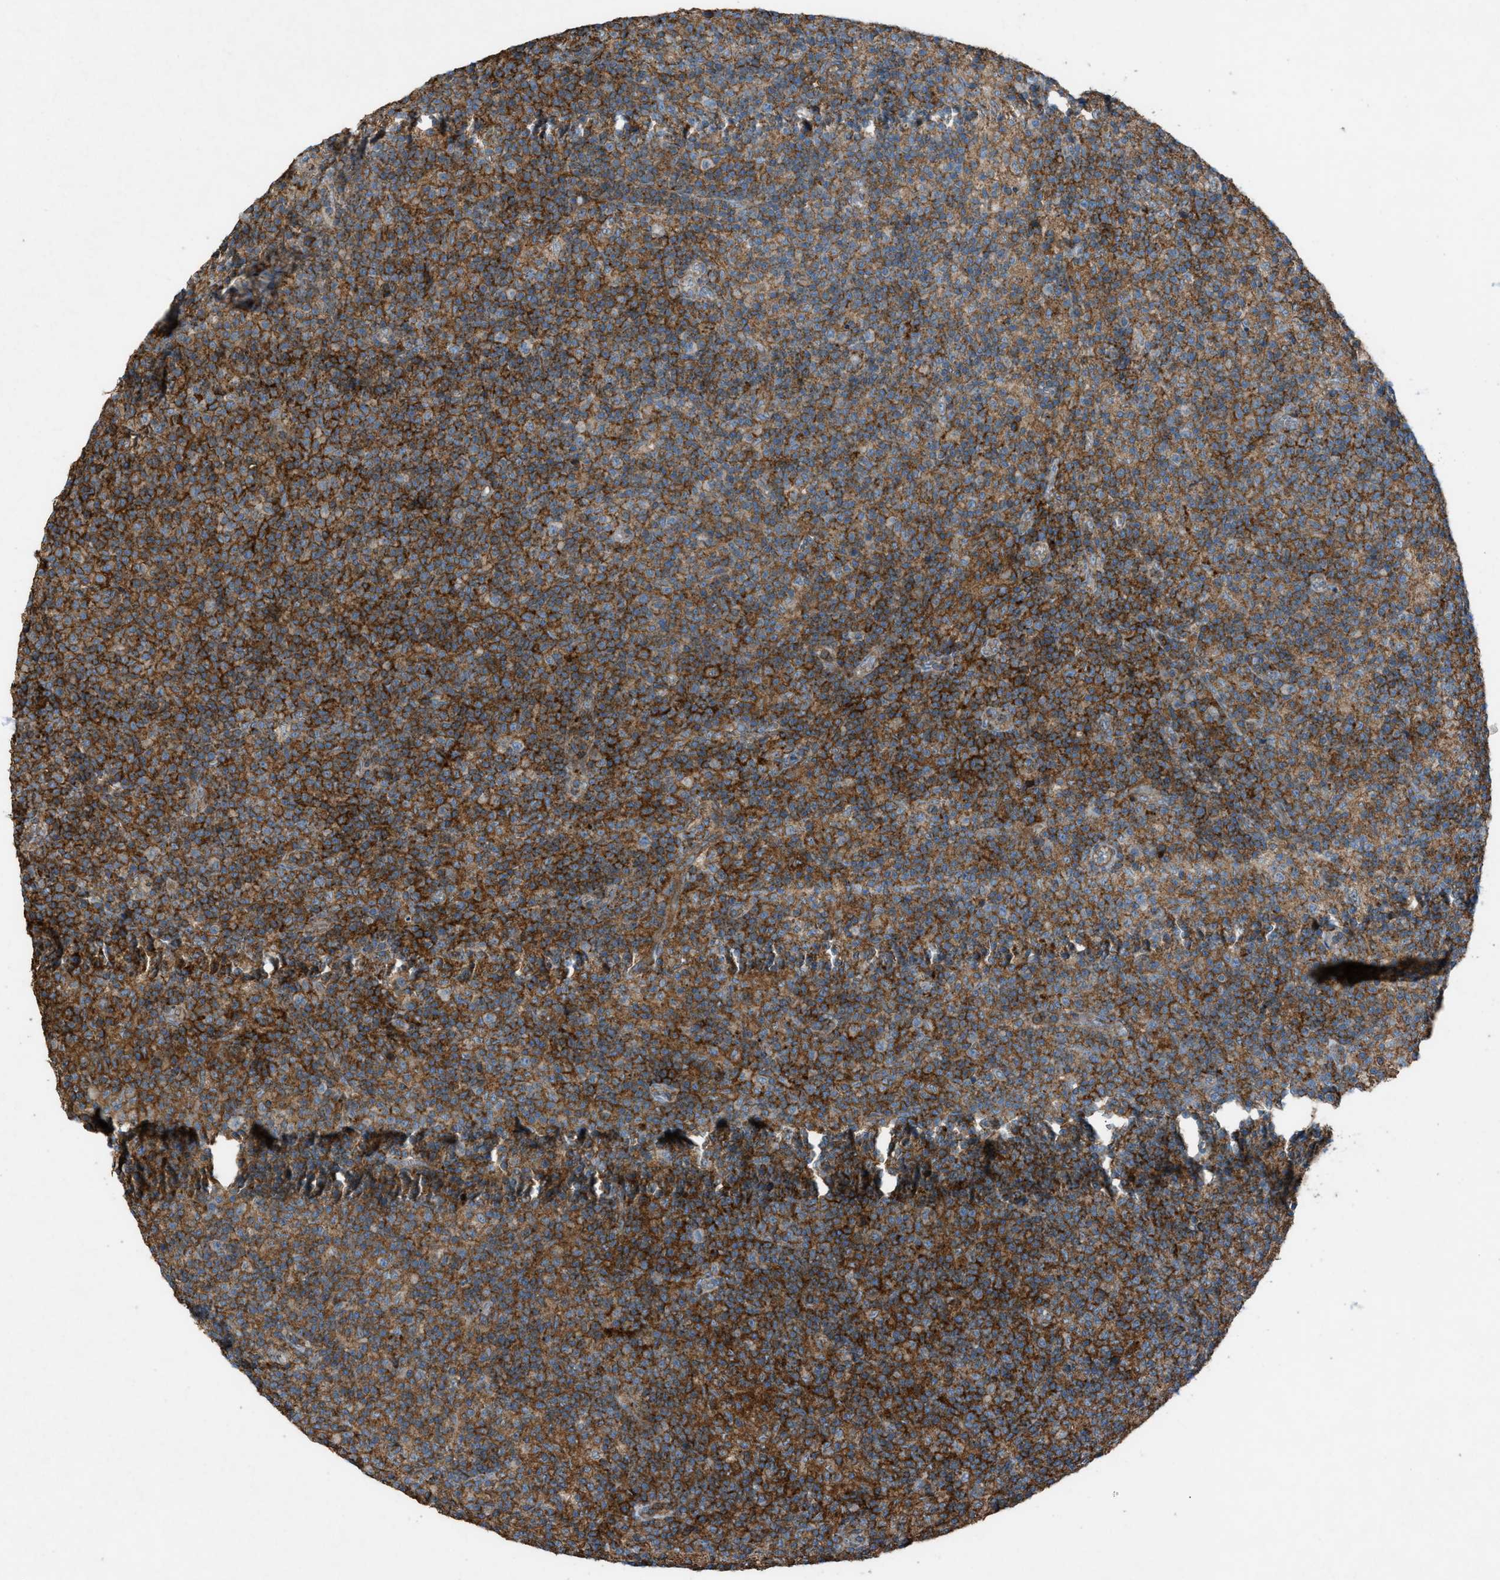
{"staining": {"intensity": "strong", "quantity": "25%-75%", "location": "cytoplasmic/membranous"}, "tissue": "lymph node", "cell_type": "Germinal center cells", "image_type": "normal", "snomed": [{"axis": "morphology", "description": "Normal tissue, NOS"}, {"axis": "morphology", "description": "Inflammation, NOS"}, {"axis": "topography", "description": "Lymph node"}], "caption": "Immunohistochemical staining of unremarkable human lymph node reveals strong cytoplasmic/membranous protein positivity in approximately 25%-75% of germinal center cells.", "gene": "NCK2", "patient": {"sex": "male", "age": 55}}